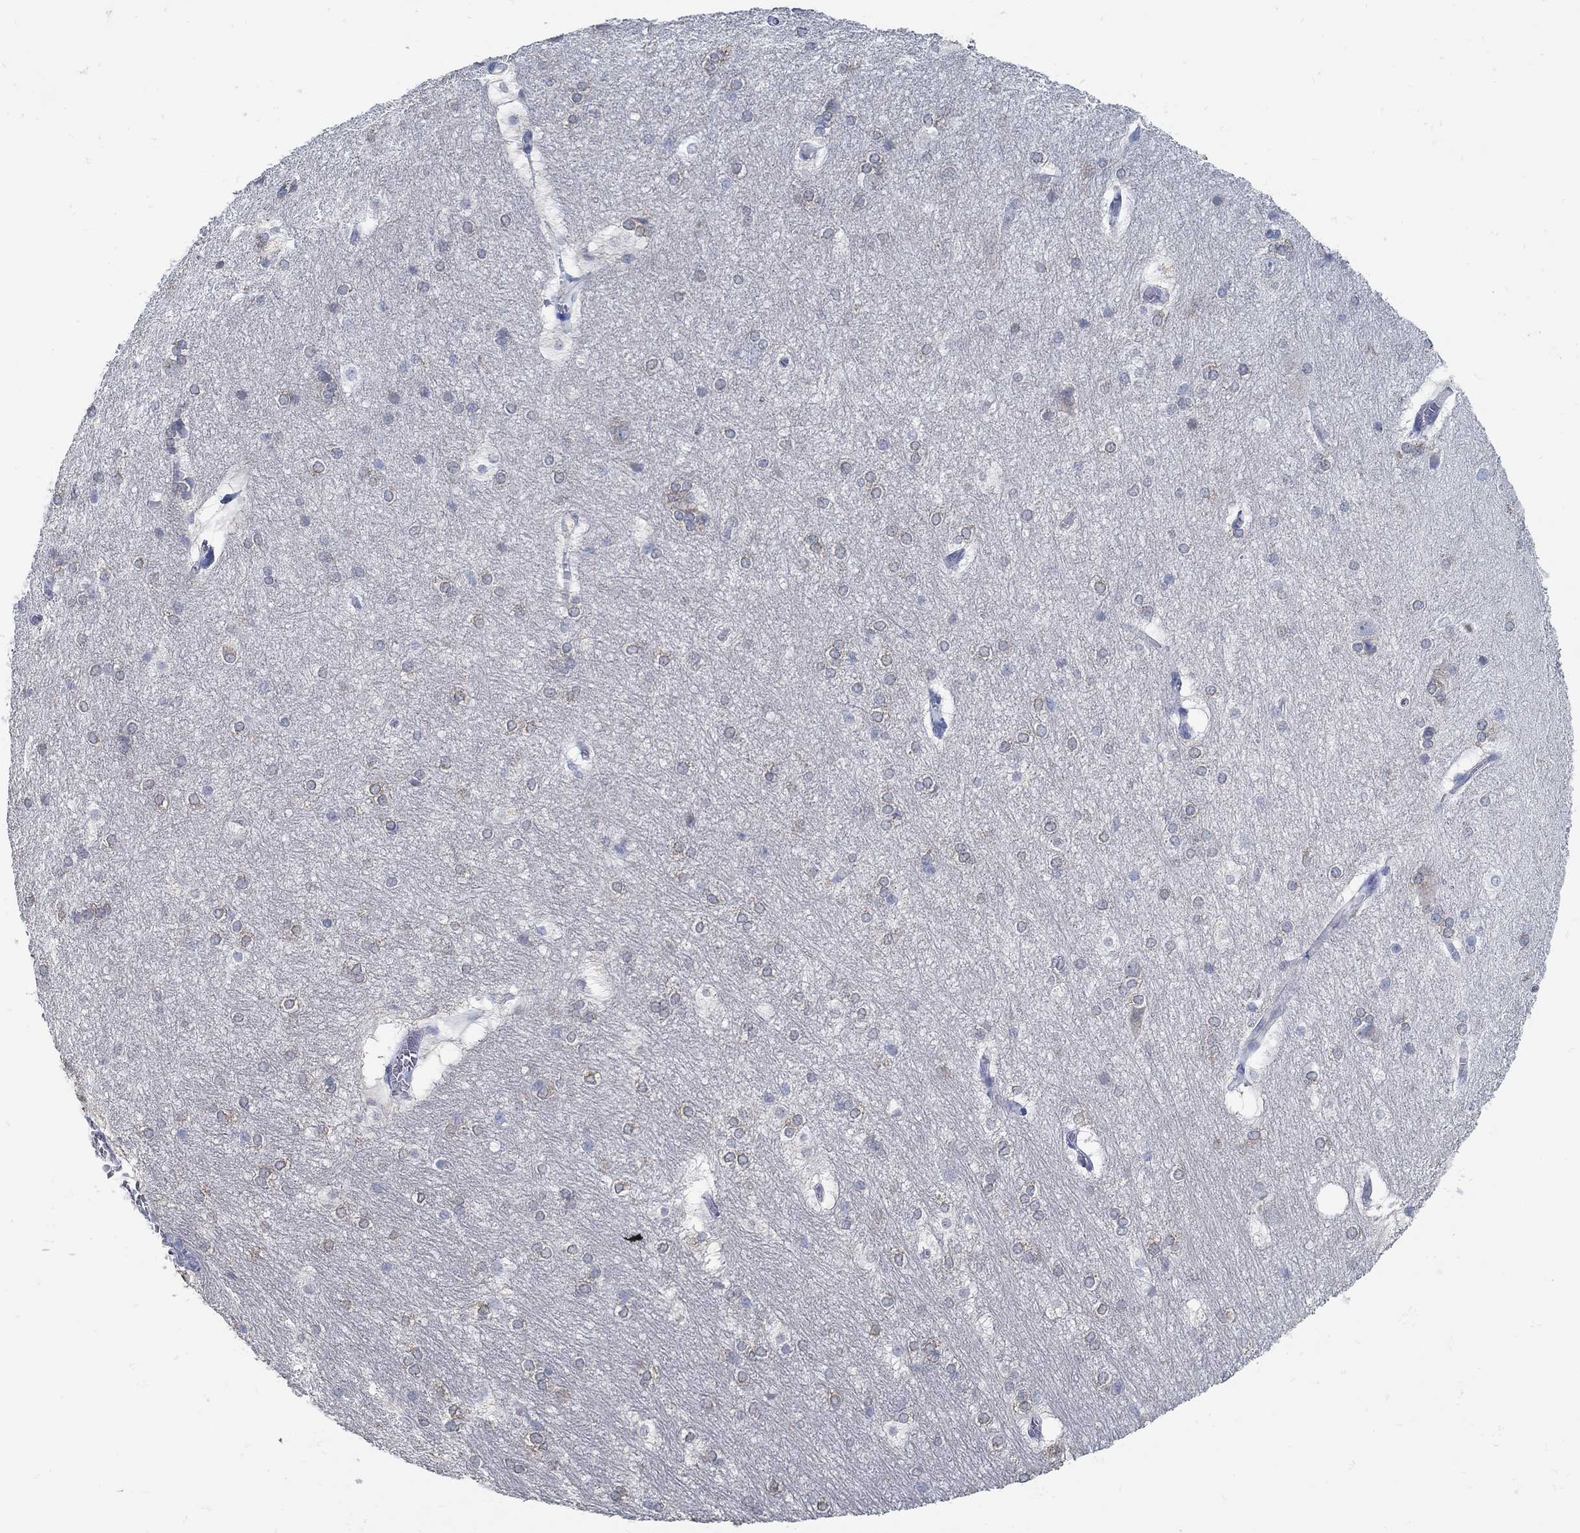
{"staining": {"intensity": "weak", "quantity": "<25%", "location": "cytoplasmic/membranous"}, "tissue": "hippocampus", "cell_type": "Glial cells", "image_type": "normal", "snomed": [{"axis": "morphology", "description": "Normal tissue, NOS"}, {"axis": "topography", "description": "Cerebral cortex"}, {"axis": "topography", "description": "Hippocampus"}], "caption": "IHC image of benign human hippocampus stained for a protein (brown), which displays no staining in glial cells.", "gene": "ZFAND4", "patient": {"sex": "female", "age": 19}}